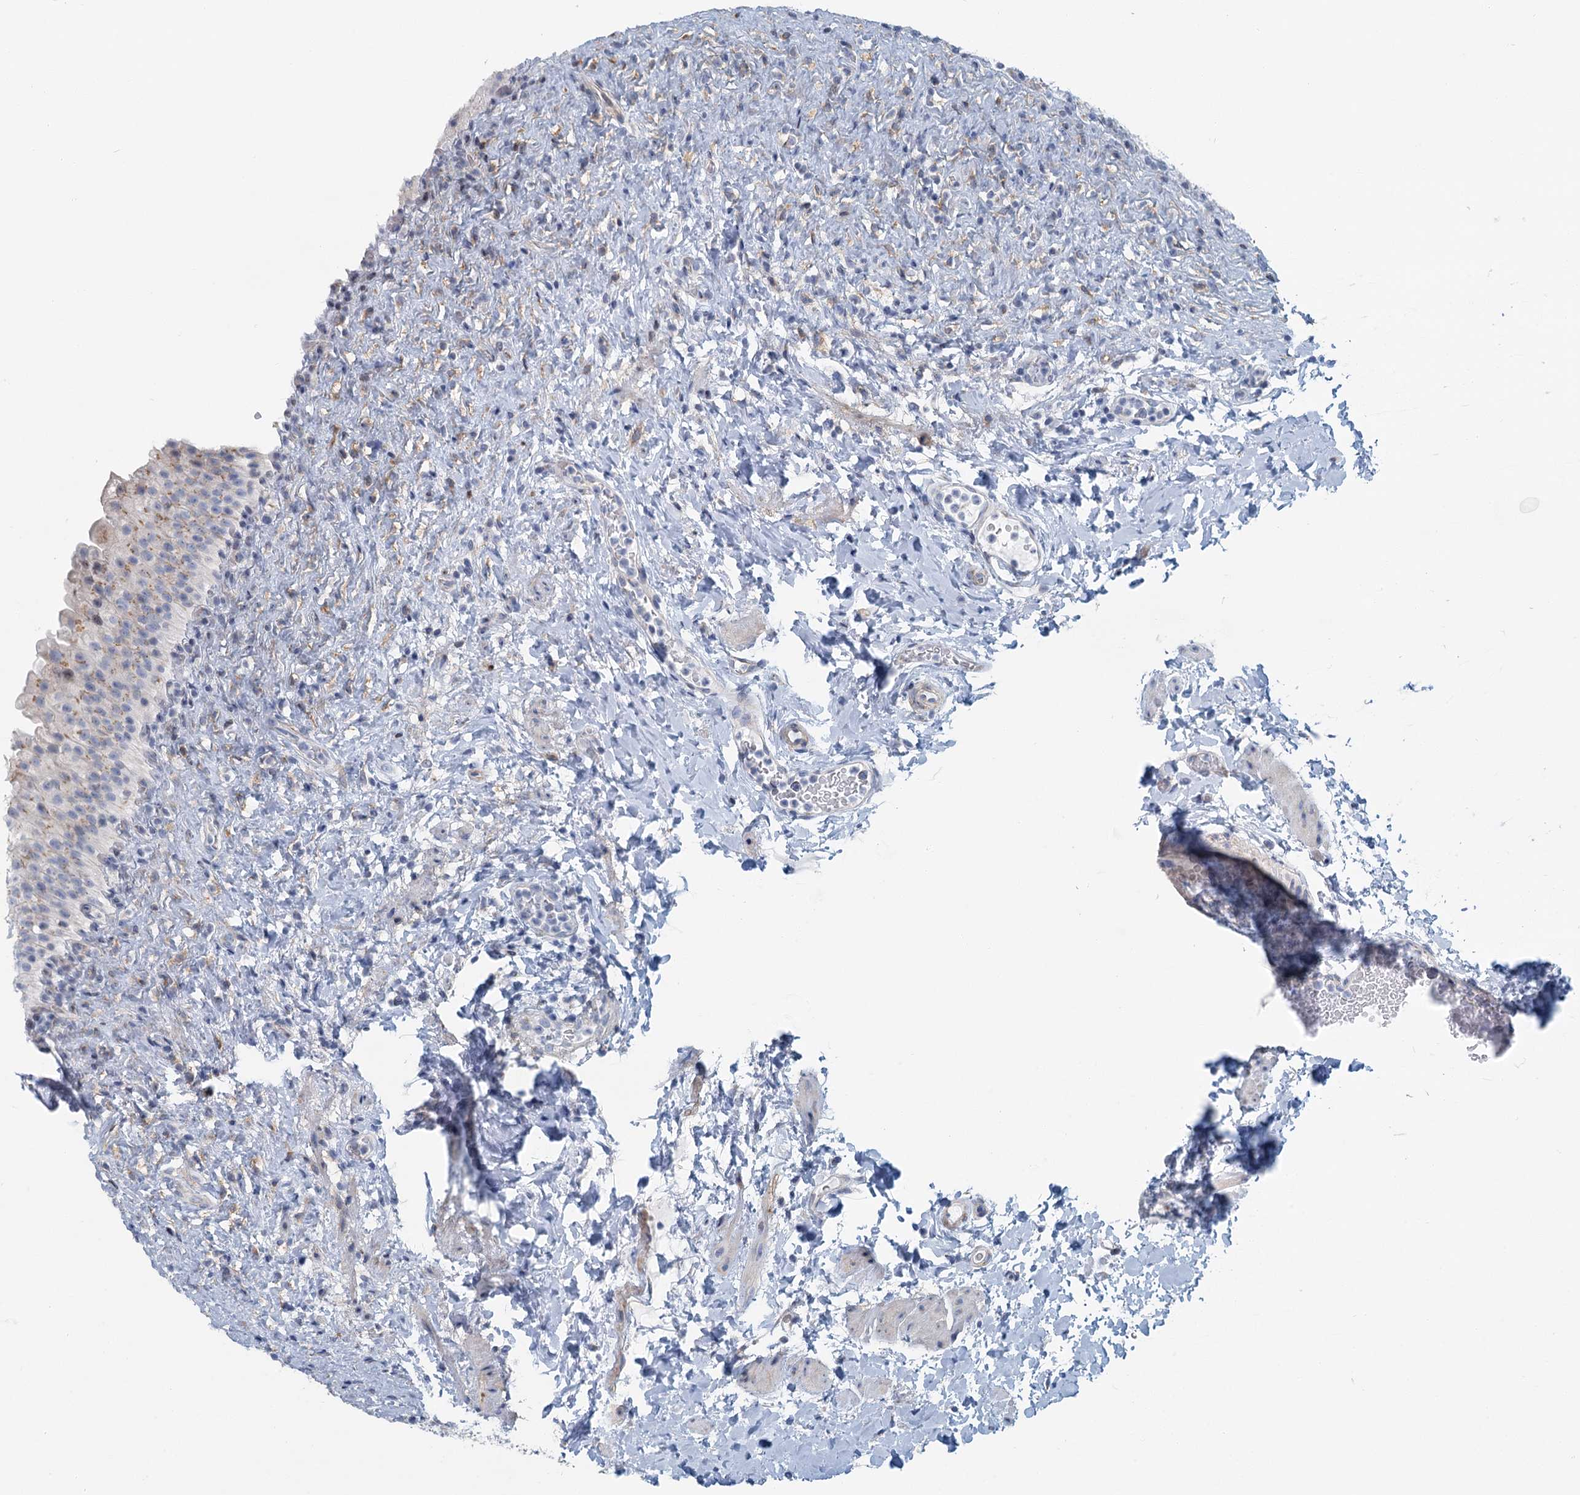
{"staining": {"intensity": "weak", "quantity": "25%-75%", "location": "cytoplasmic/membranous"}, "tissue": "urinary bladder", "cell_type": "Urothelial cells", "image_type": "normal", "snomed": [{"axis": "morphology", "description": "Normal tissue, NOS"}, {"axis": "topography", "description": "Urinary bladder"}], "caption": "The image shows staining of unremarkable urinary bladder, revealing weak cytoplasmic/membranous protein expression (brown color) within urothelial cells. (Stains: DAB in brown, nuclei in blue, Microscopy: brightfield microscopy at high magnification).", "gene": "ZNF527", "patient": {"sex": "female", "age": 27}}